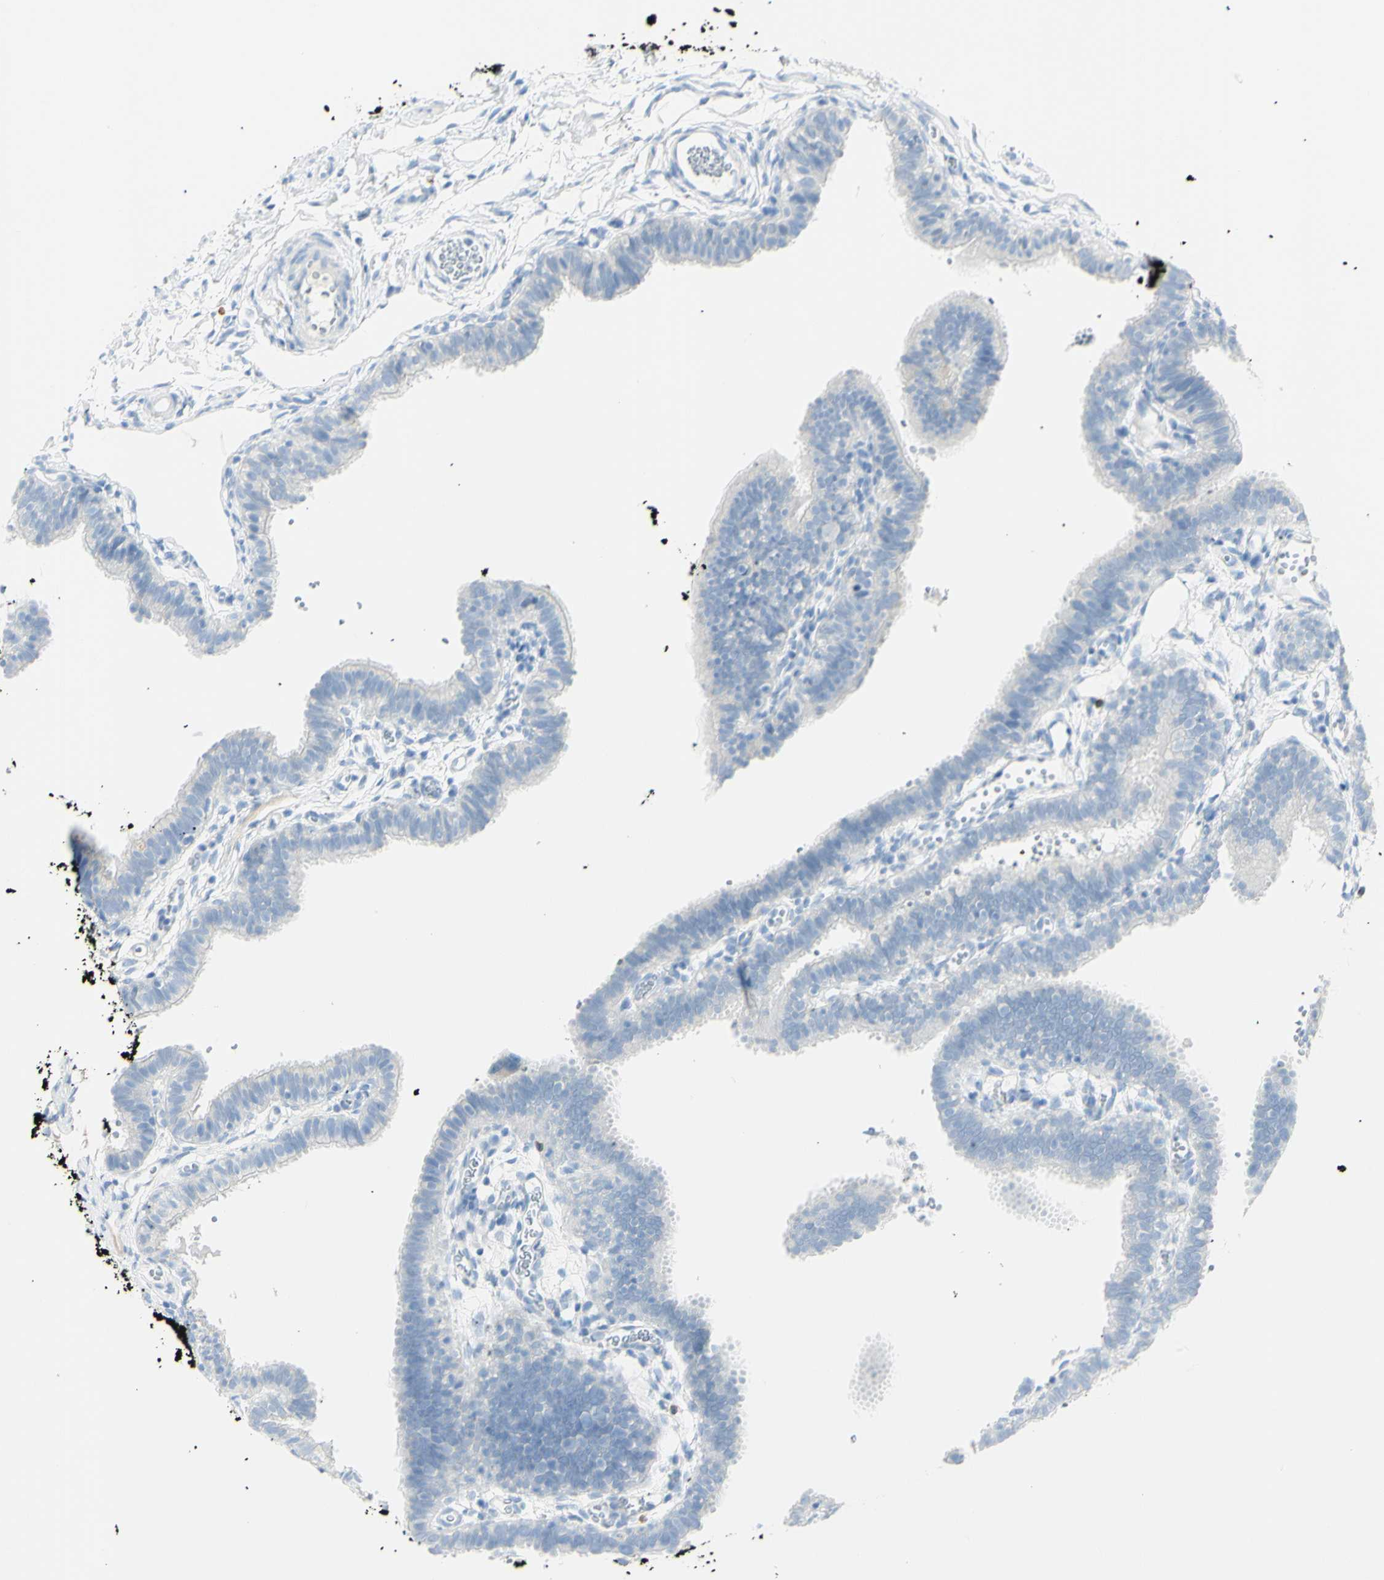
{"staining": {"intensity": "negative", "quantity": "none", "location": "none"}, "tissue": "fallopian tube", "cell_type": "Glandular cells", "image_type": "normal", "snomed": [{"axis": "morphology", "description": "Normal tissue, NOS"}, {"axis": "topography", "description": "Fallopian tube"}, {"axis": "topography", "description": "Placenta"}], "caption": "An image of fallopian tube stained for a protein displays no brown staining in glandular cells.", "gene": "LETM1", "patient": {"sex": "female", "age": 34}}